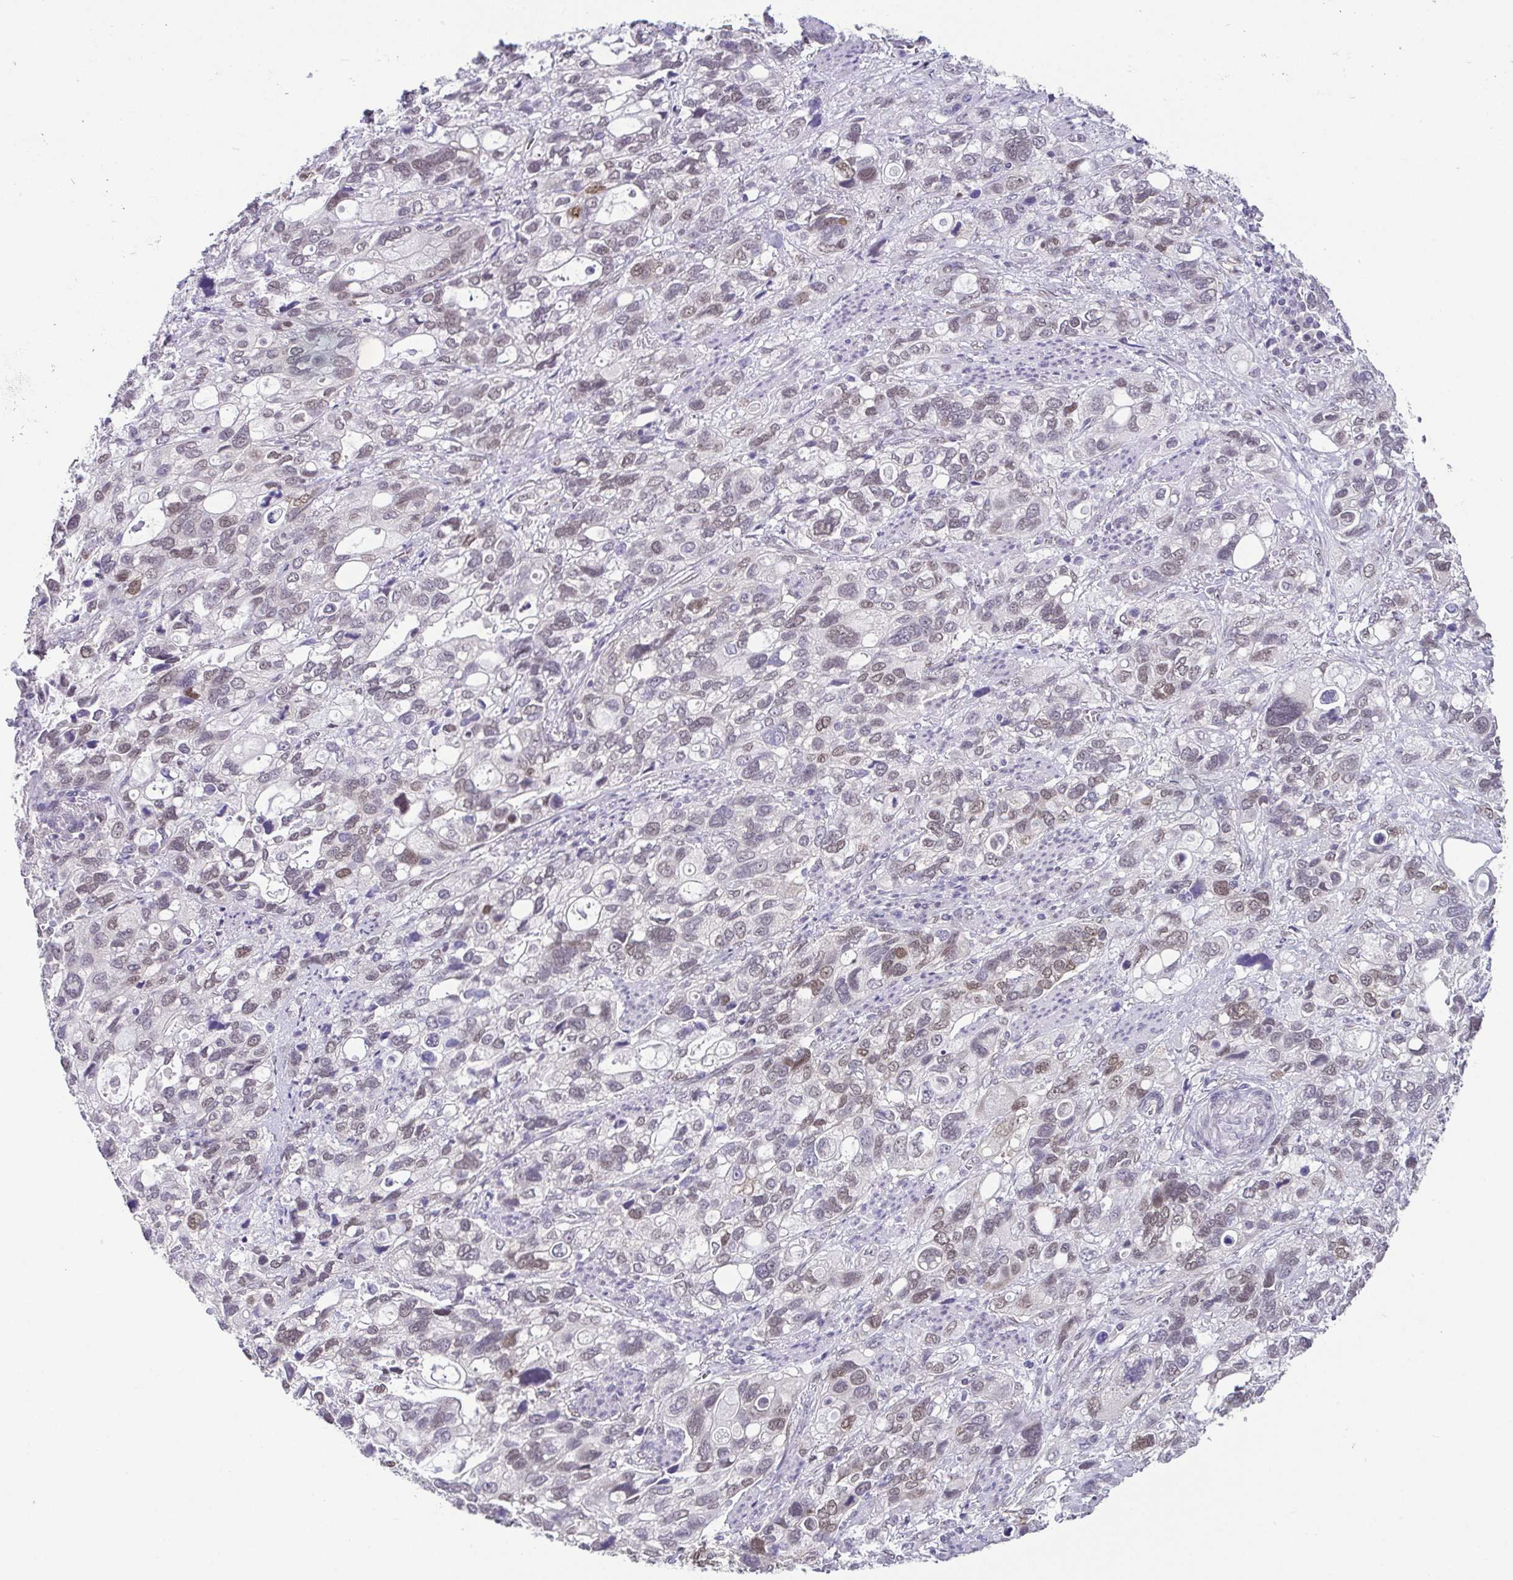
{"staining": {"intensity": "weak", "quantity": "25%-75%", "location": "nuclear"}, "tissue": "stomach cancer", "cell_type": "Tumor cells", "image_type": "cancer", "snomed": [{"axis": "morphology", "description": "Adenocarcinoma, NOS"}, {"axis": "topography", "description": "Stomach, upper"}], "caption": "About 25%-75% of tumor cells in stomach cancer exhibit weak nuclear protein staining as visualized by brown immunohistochemical staining.", "gene": "RBM3", "patient": {"sex": "female", "age": 81}}